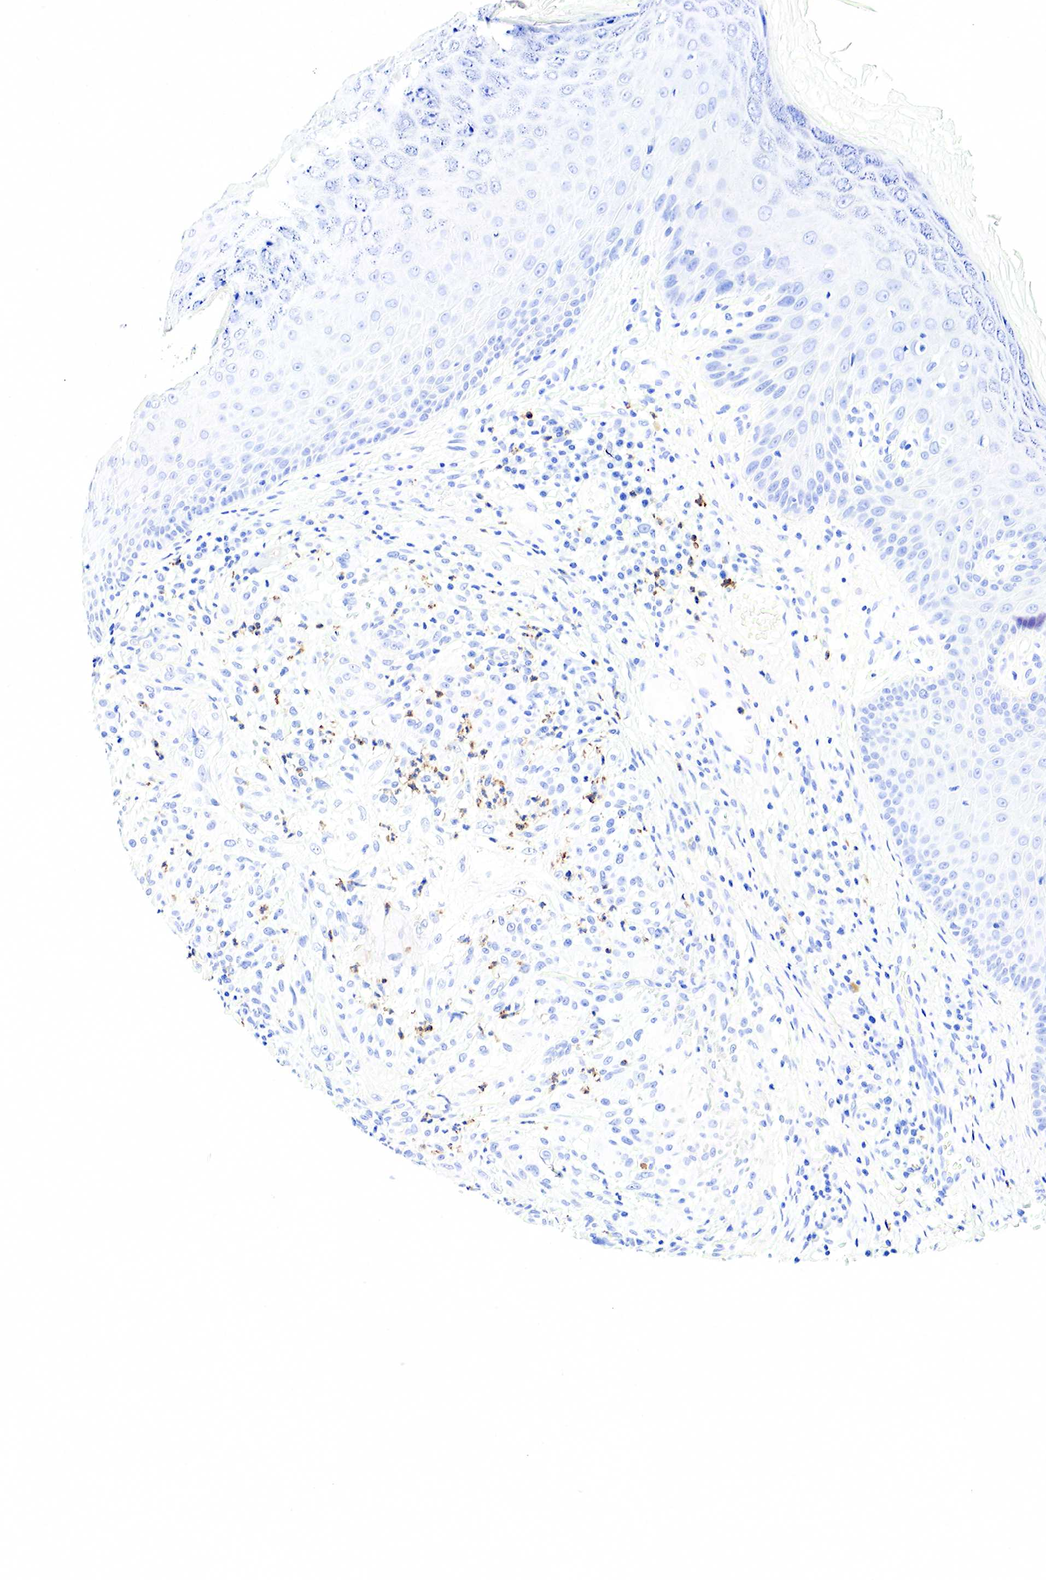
{"staining": {"intensity": "negative", "quantity": "none", "location": "none"}, "tissue": "skin cancer", "cell_type": "Tumor cells", "image_type": "cancer", "snomed": [{"axis": "morphology", "description": "Normal tissue, NOS"}, {"axis": "morphology", "description": "Basal cell carcinoma"}, {"axis": "topography", "description": "Skin"}], "caption": "IHC of basal cell carcinoma (skin) displays no positivity in tumor cells.", "gene": "FUT4", "patient": {"sex": "male", "age": 74}}